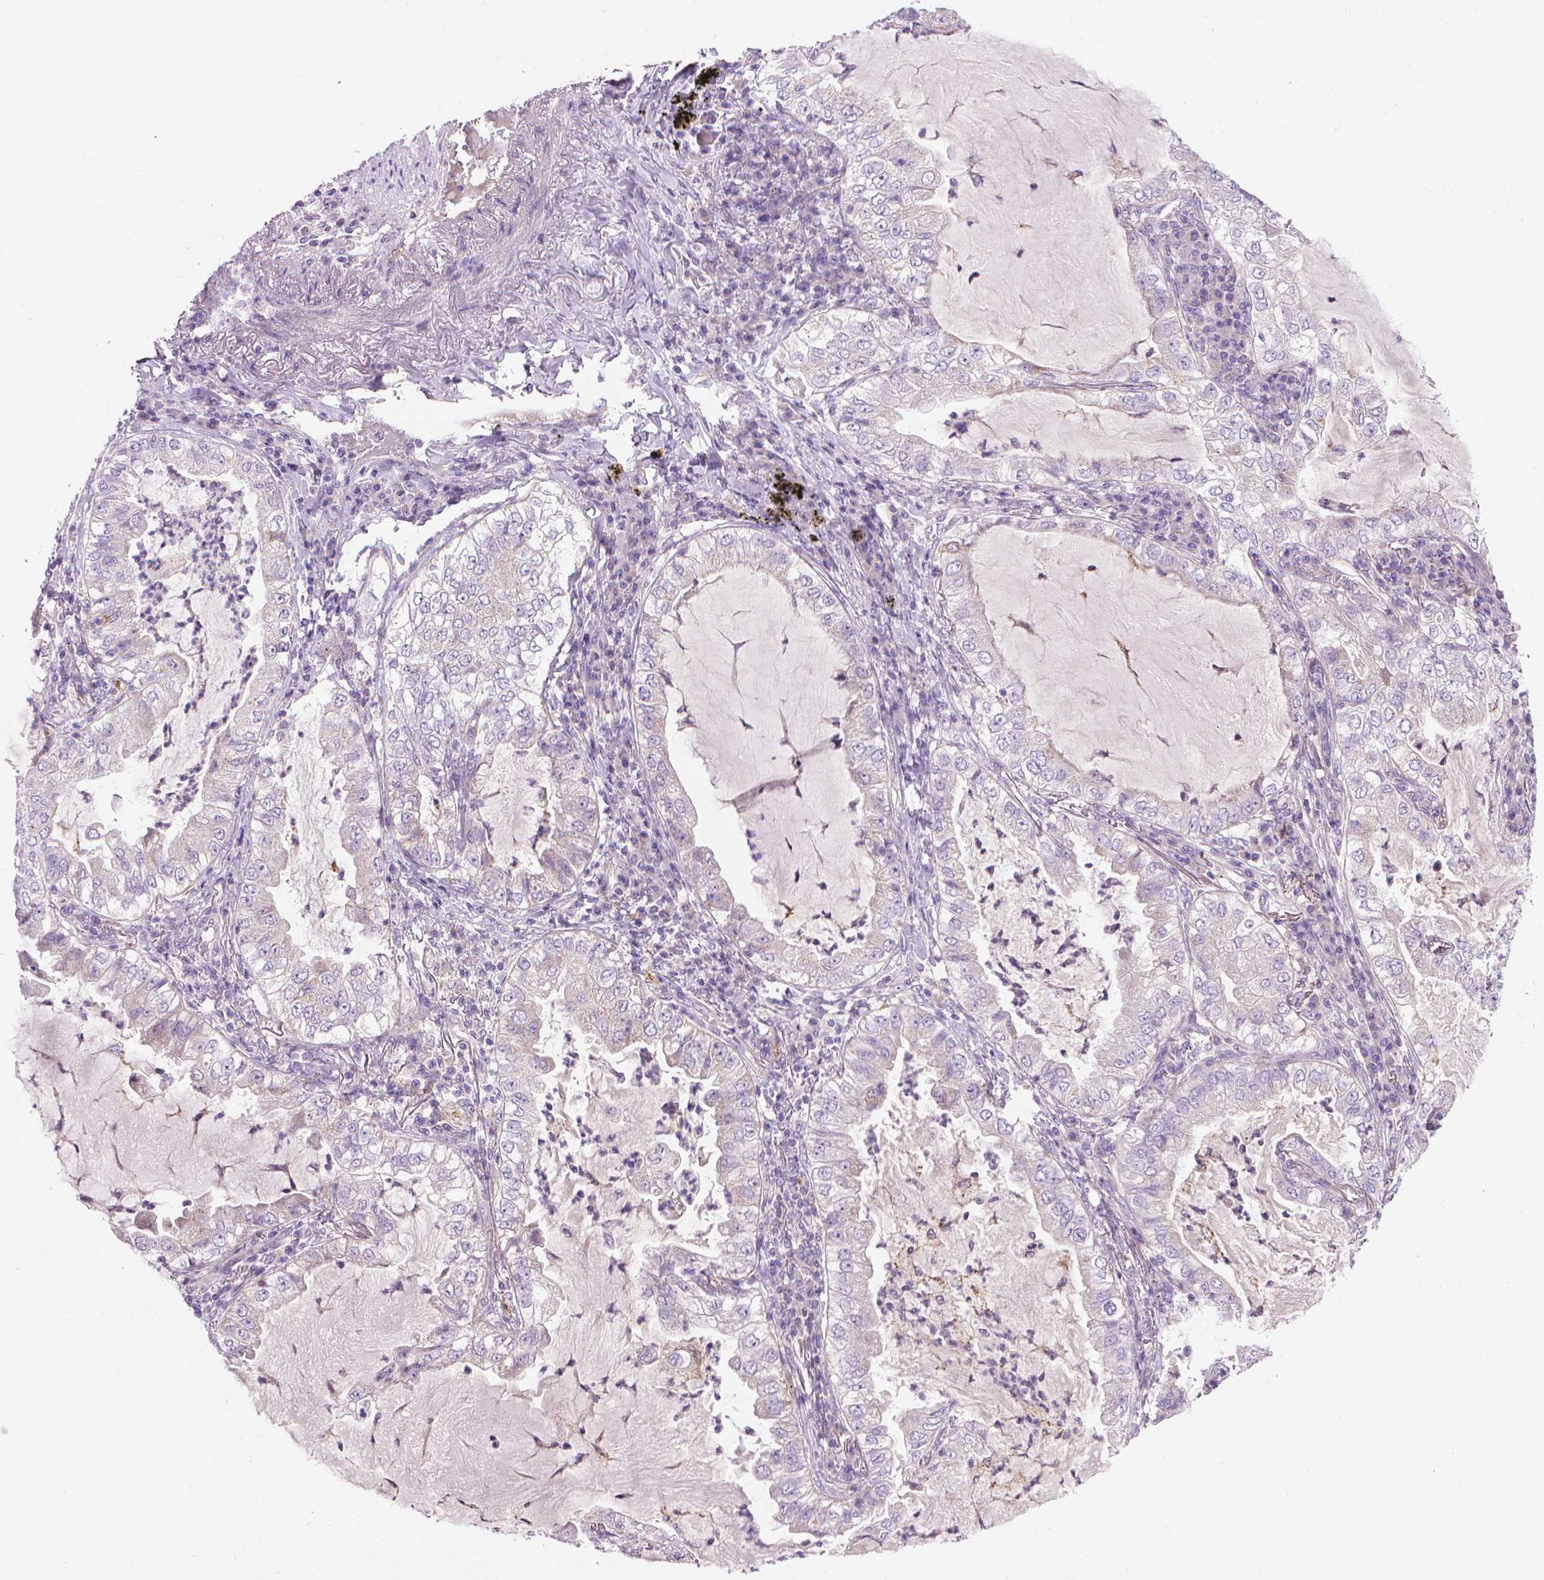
{"staining": {"intensity": "negative", "quantity": "none", "location": "none"}, "tissue": "lung cancer", "cell_type": "Tumor cells", "image_type": "cancer", "snomed": [{"axis": "morphology", "description": "Adenocarcinoma, NOS"}, {"axis": "topography", "description": "Lung"}], "caption": "Immunohistochemical staining of human lung cancer displays no significant expression in tumor cells.", "gene": "SLC51B", "patient": {"sex": "female", "age": 73}}